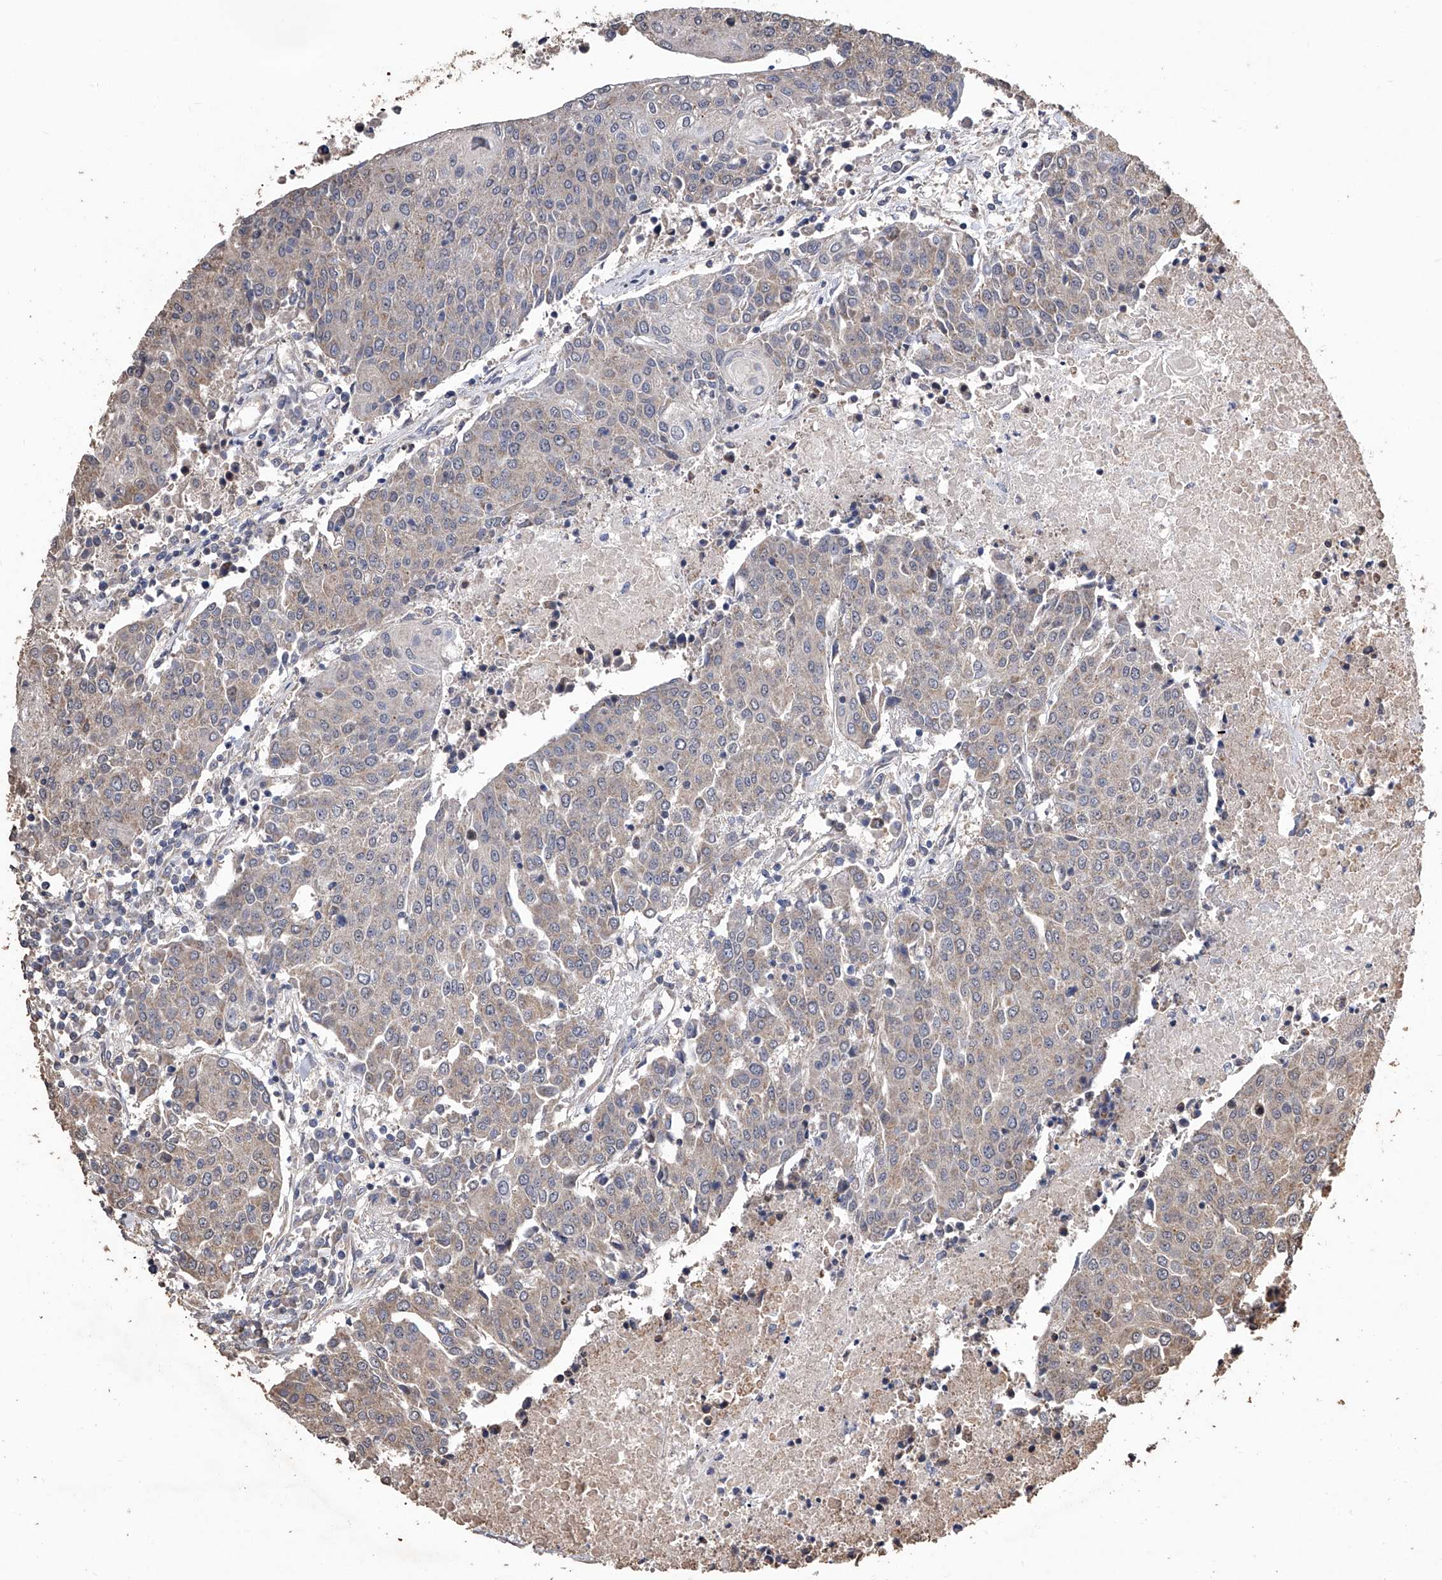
{"staining": {"intensity": "weak", "quantity": ">75%", "location": "cytoplasmic/membranous"}, "tissue": "urothelial cancer", "cell_type": "Tumor cells", "image_type": "cancer", "snomed": [{"axis": "morphology", "description": "Urothelial carcinoma, High grade"}, {"axis": "topography", "description": "Urinary bladder"}], "caption": "A brown stain highlights weak cytoplasmic/membranous positivity of a protein in high-grade urothelial carcinoma tumor cells.", "gene": "LTV1", "patient": {"sex": "female", "age": 85}}